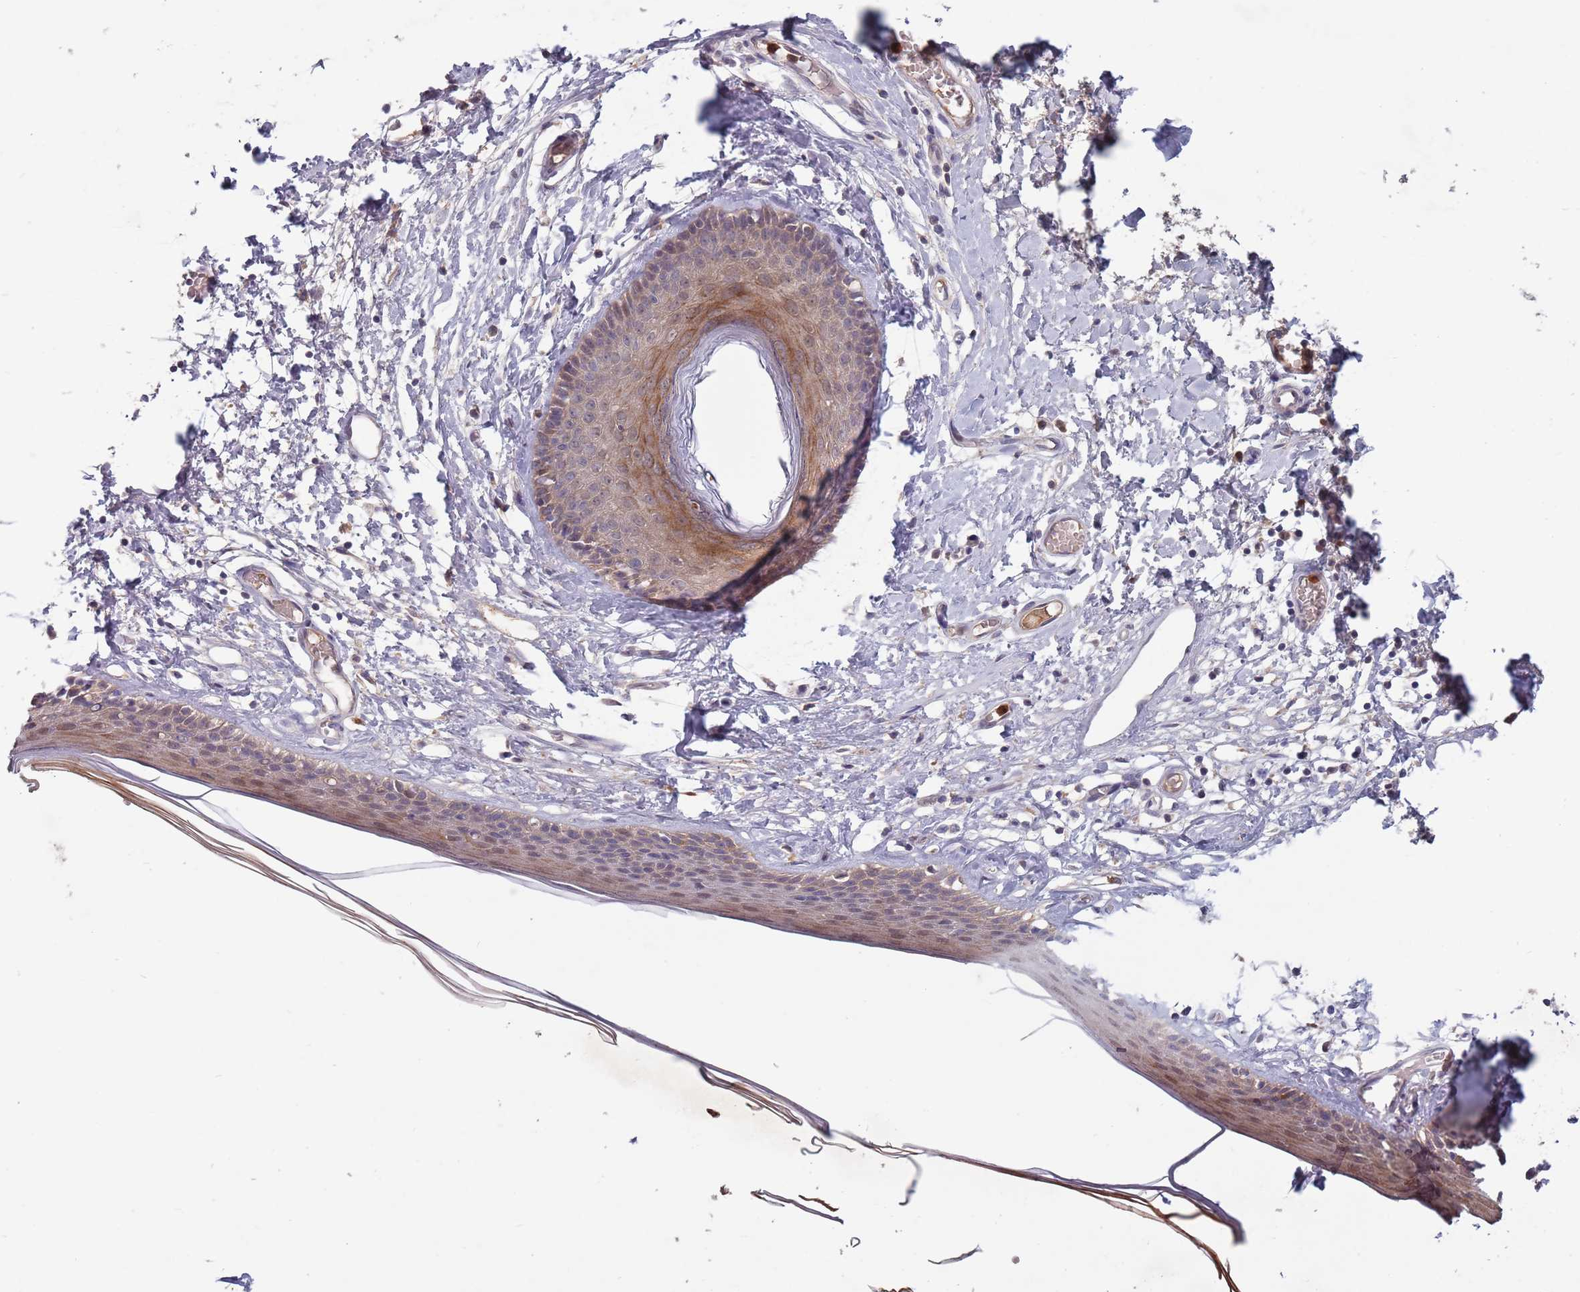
{"staining": {"intensity": "weak", "quantity": "25%-75%", "location": "cytoplasmic/membranous"}, "tissue": "skin", "cell_type": "Epidermal cells", "image_type": "normal", "snomed": [{"axis": "morphology", "description": "Normal tissue, NOS"}, {"axis": "topography", "description": "Adipose tissue"}, {"axis": "topography", "description": "Vascular tissue"}, {"axis": "topography", "description": "Vulva"}, {"axis": "topography", "description": "Peripheral nerve tissue"}], "caption": "Protein staining reveals weak cytoplasmic/membranous positivity in approximately 25%-75% of epidermal cells in unremarkable skin.", "gene": "TYW1B", "patient": {"sex": "female", "age": 86}}